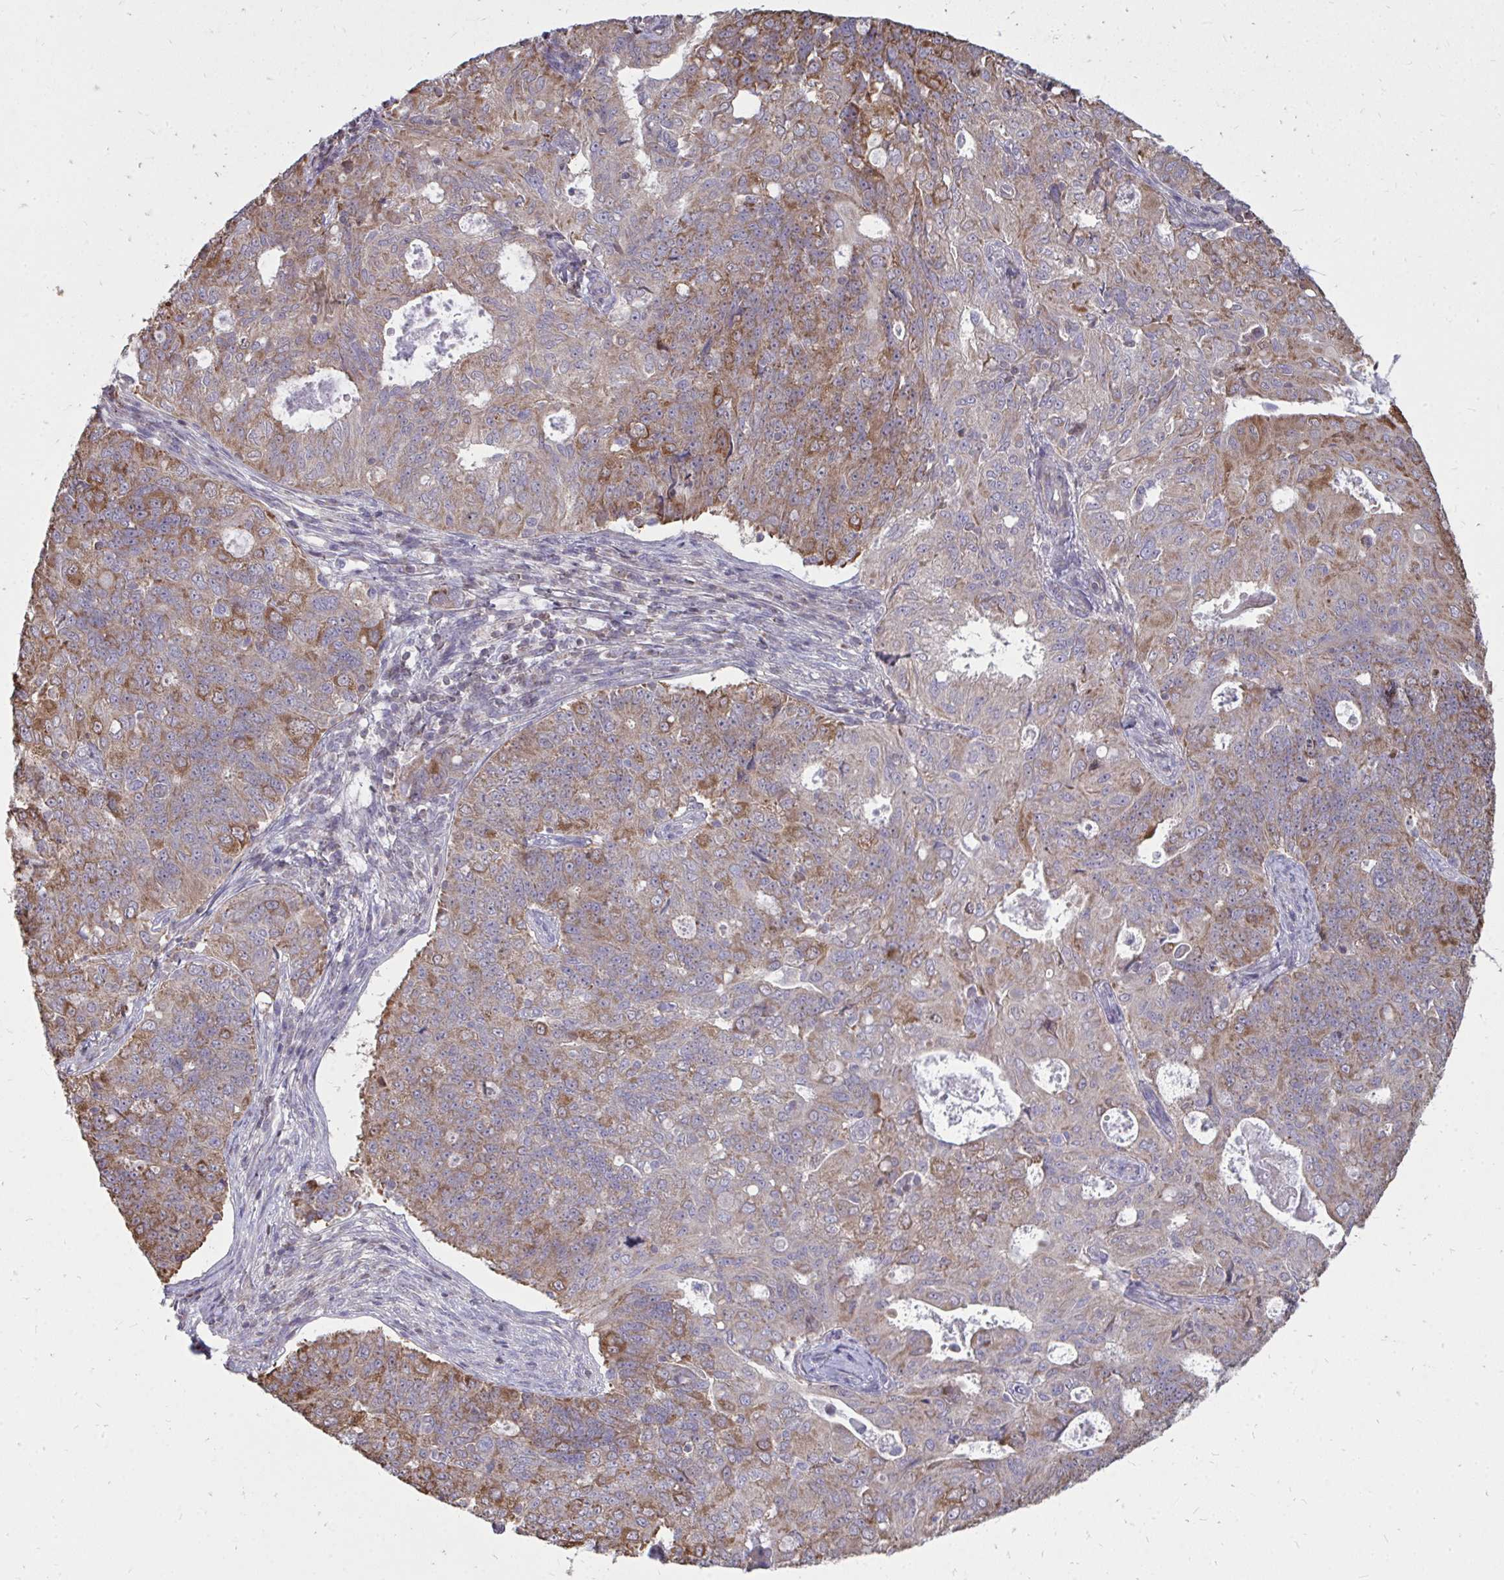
{"staining": {"intensity": "moderate", "quantity": ">75%", "location": "cytoplasmic/membranous"}, "tissue": "endometrial cancer", "cell_type": "Tumor cells", "image_type": "cancer", "snomed": [{"axis": "morphology", "description": "Adenocarcinoma, NOS"}, {"axis": "topography", "description": "Endometrium"}], "caption": "High-magnification brightfield microscopy of adenocarcinoma (endometrial) stained with DAB (3,3'-diaminobenzidine) (brown) and counterstained with hematoxylin (blue). tumor cells exhibit moderate cytoplasmic/membranous expression is identified in approximately>75% of cells.", "gene": "DNAJA2", "patient": {"sex": "female", "age": 43}}